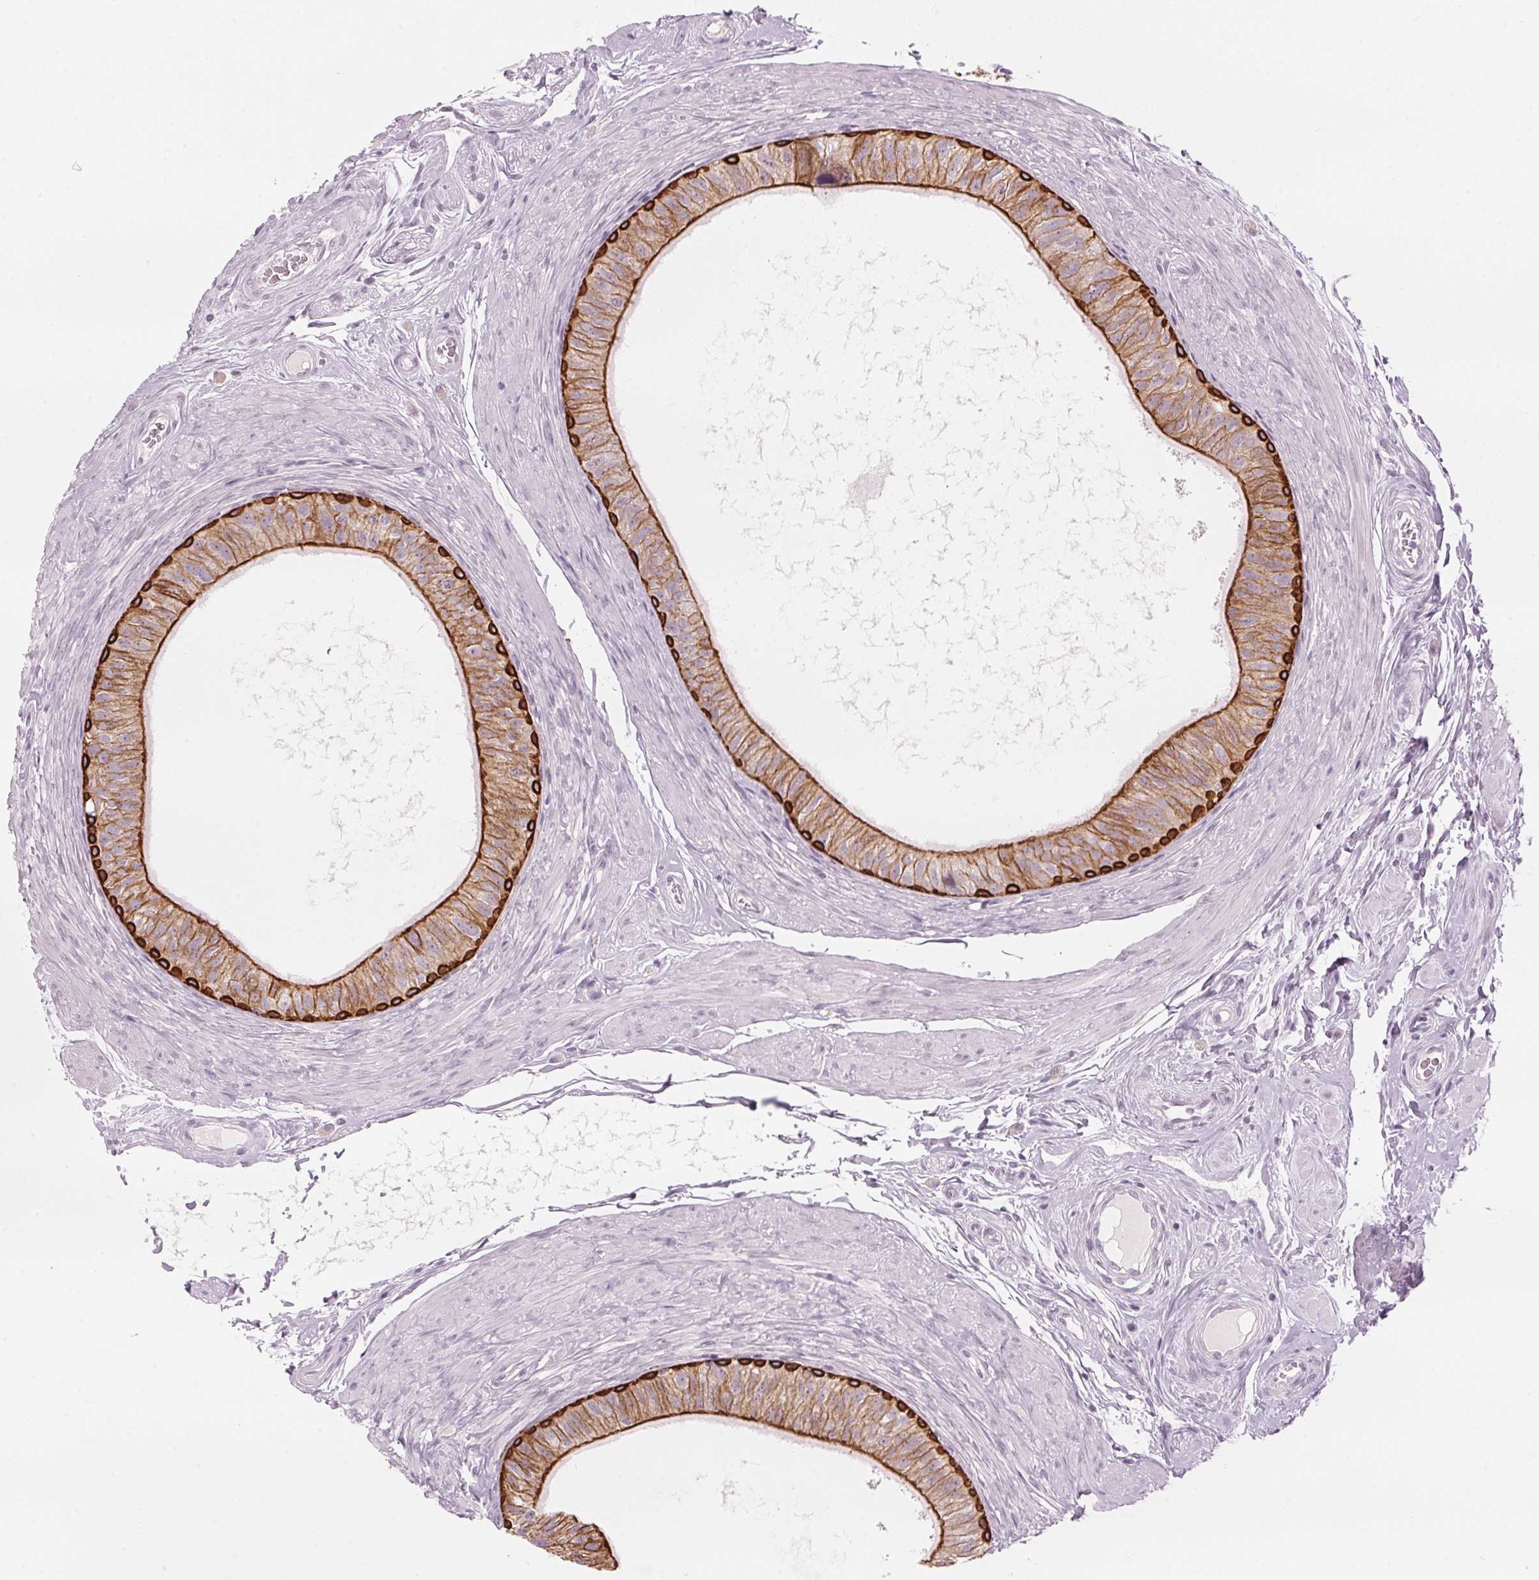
{"staining": {"intensity": "strong", "quantity": "25%-75%", "location": "cytoplasmic/membranous"}, "tissue": "epididymis", "cell_type": "Glandular cells", "image_type": "normal", "snomed": [{"axis": "morphology", "description": "Normal tissue, NOS"}, {"axis": "topography", "description": "Epididymis"}], "caption": "DAB (3,3'-diaminobenzidine) immunohistochemical staining of unremarkable epididymis displays strong cytoplasmic/membranous protein staining in about 25%-75% of glandular cells. (Stains: DAB (3,3'-diaminobenzidine) in brown, nuclei in blue, Microscopy: brightfield microscopy at high magnification).", "gene": "SCTR", "patient": {"sex": "male", "age": 36}}